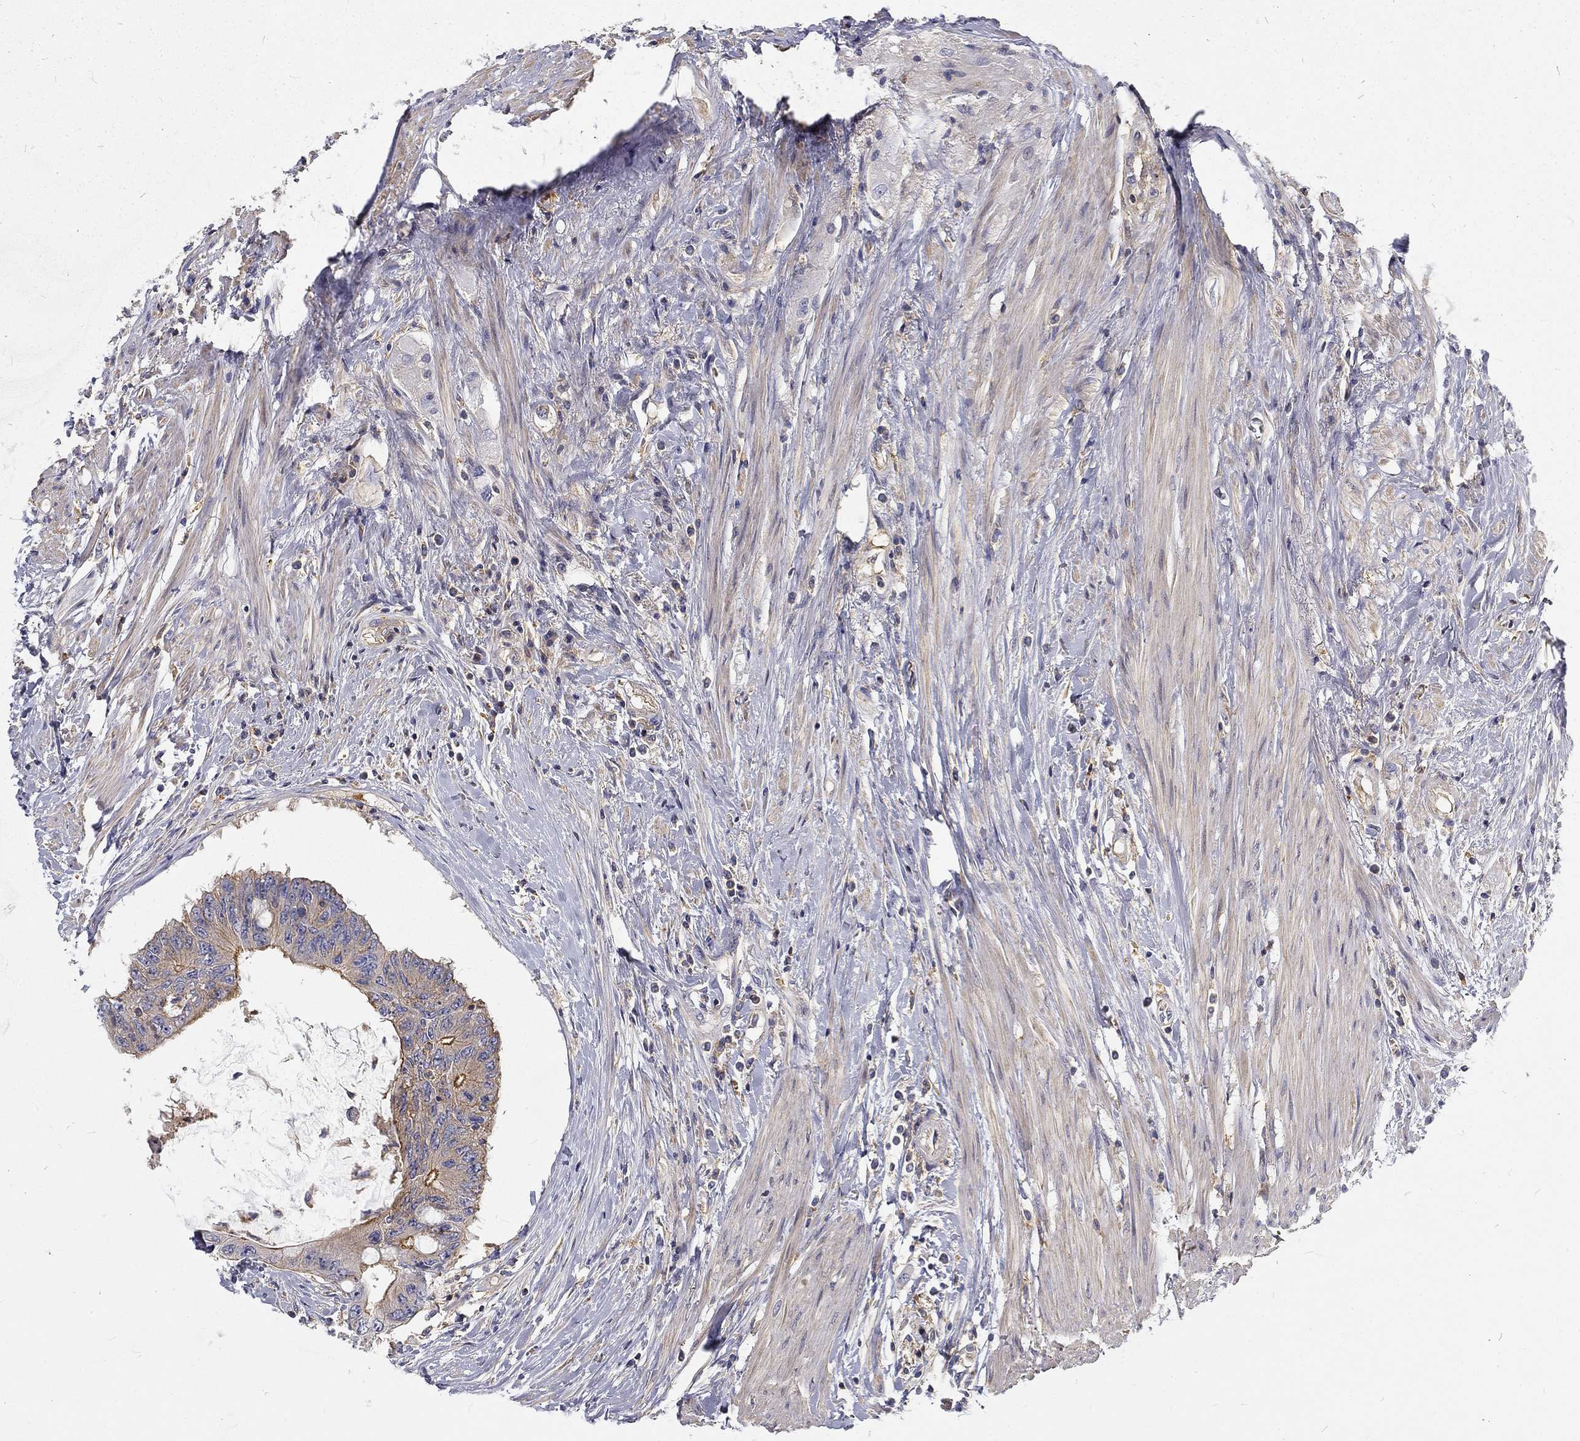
{"staining": {"intensity": "moderate", "quantity": ">75%", "location": "cytoplasmic/membranous"}, "tissue": "colorectal cancer", "cell_type": "Tumor cells", "image_type": "cancer", "snomed": [{"axis": "morphology", "description": "Adenocarcinoma, NOS"}, {"axis": "topography", "description": "Rectum"}], "caption": "About >75% of tumor cells in human colorectal cancer show moderate cytoplasmic/membranous protein staining as visualized by brown immunohistochemical staining.", "gene": "MTMR11", "patient": {"sex": "male", "age": 59}}